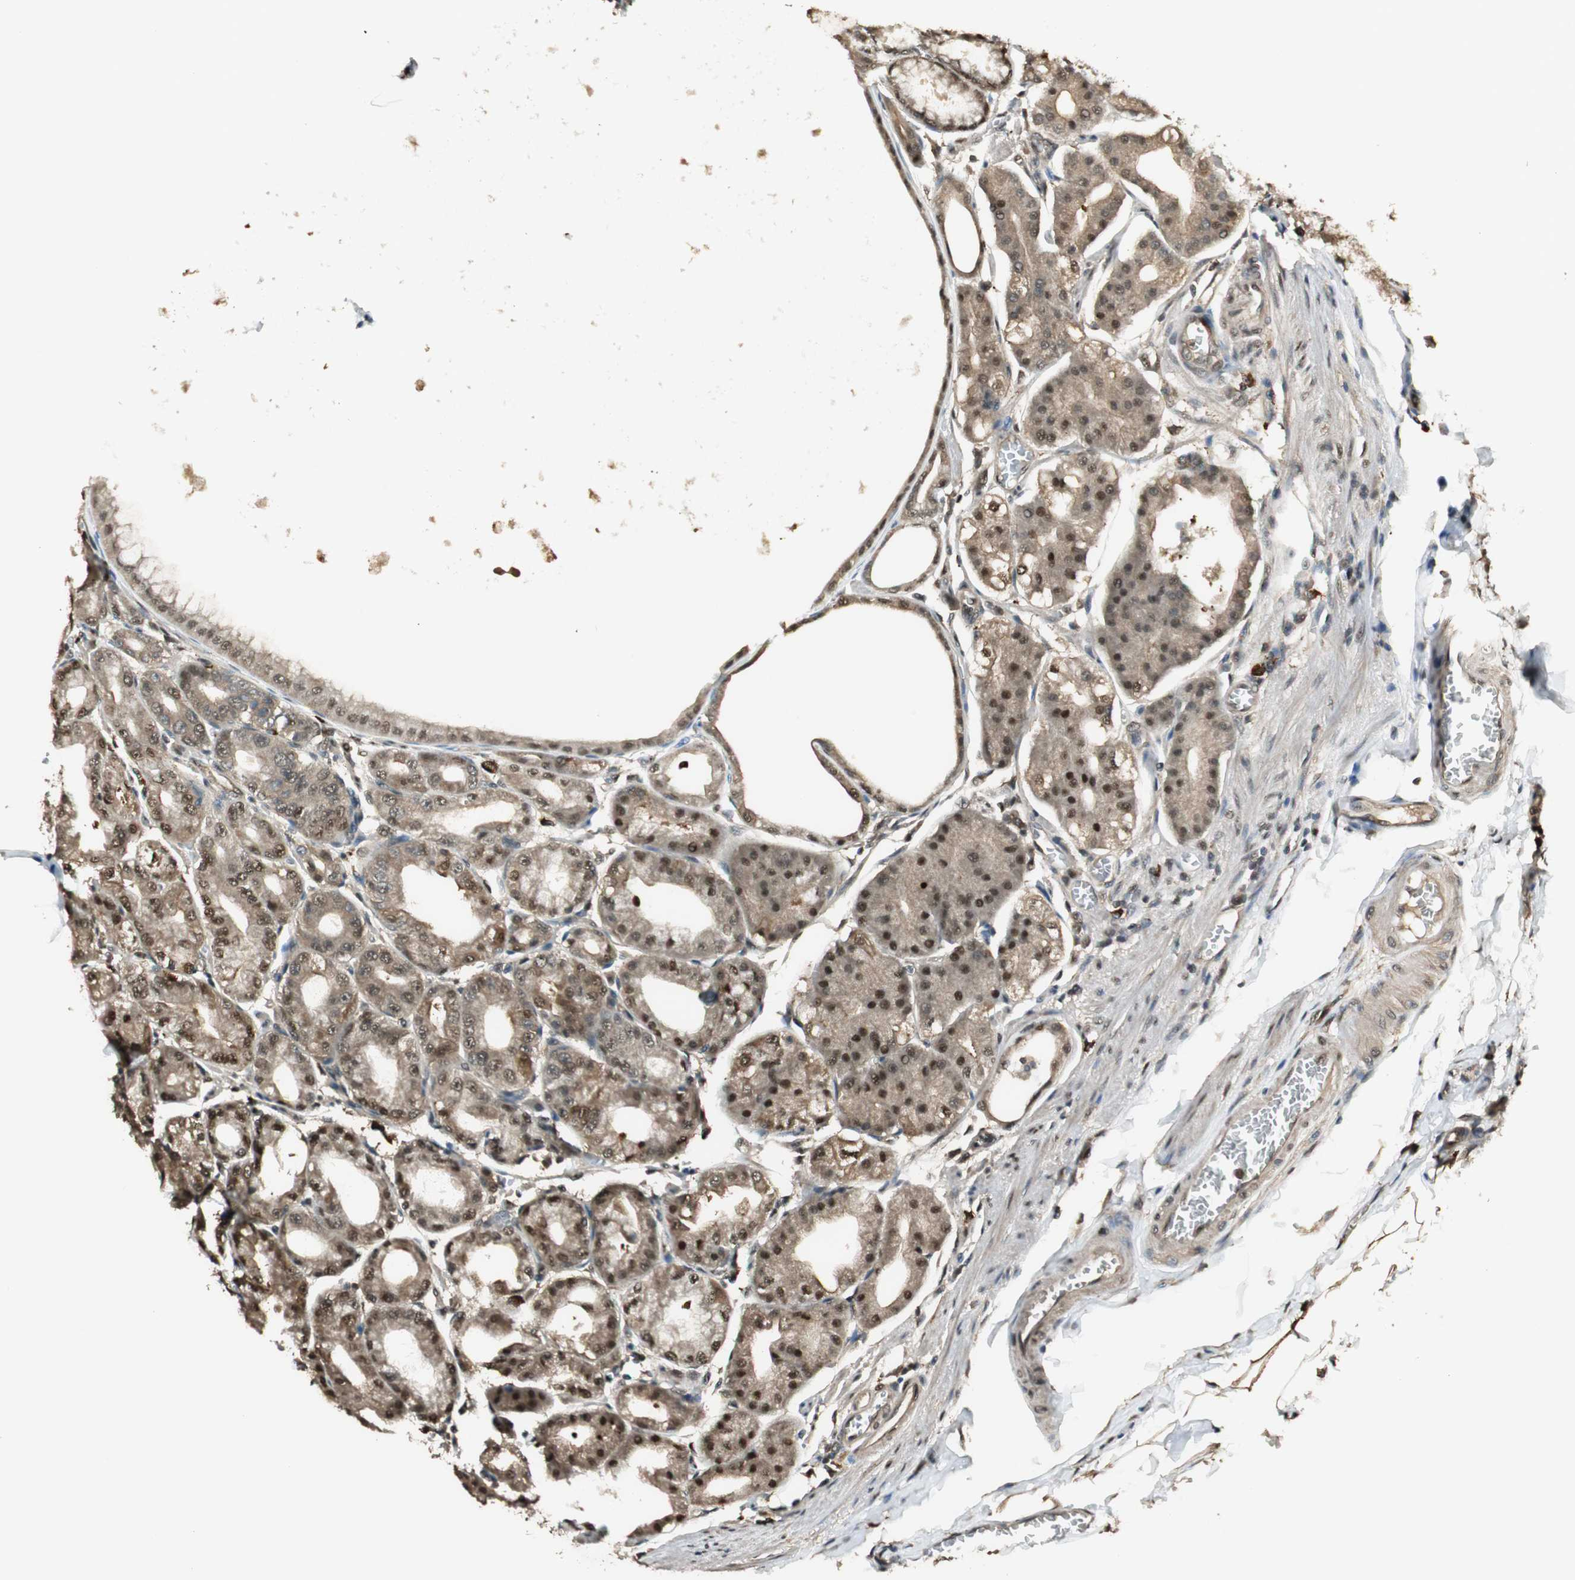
{"staining": {"intensity": "strong", "quantity": ">75%", "location": "cytoplasmic/membranous,nuclear"}, "tissue": "stomach", "cell_type": "Glandular cells", "image_type": "normal", "snomed": [{"axis": "morphology", "description": "Normal tissue, NOS"}, {"axis": "topography", "description": "Stomach, lower"}], "caption": "The immunohistochemical stain highlights strong cytoplasmic/membranous,nuclear expression in glandular cells of normal stomach.", "gene": "ENSG00000268870", "patient": {"sex": "male", "age": 71}}